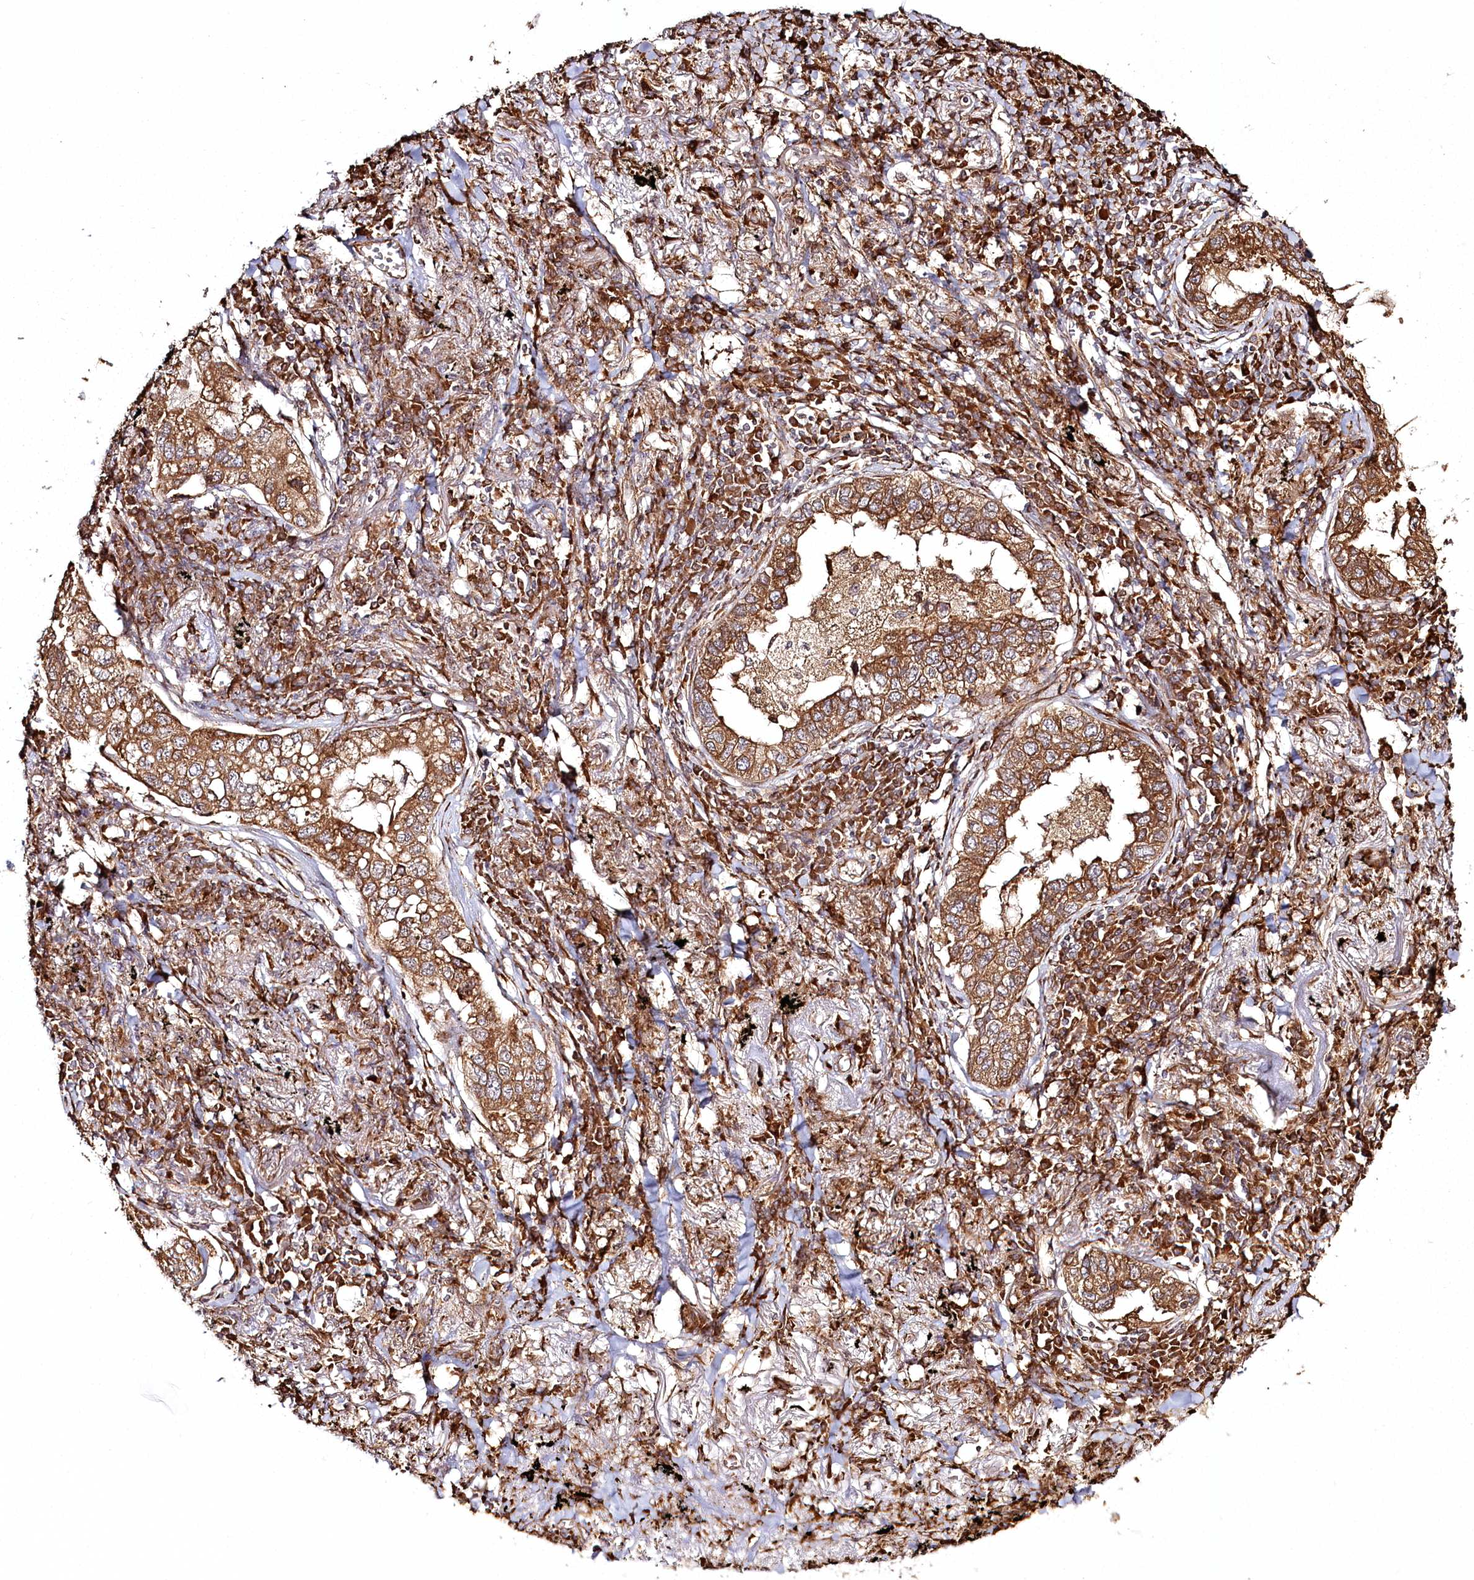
{"staining": {"intensity": "moderate", "quantity": ">75%", "location": "cytoplasmic/membranous"}, "tissue": "lung cancer", "cell_type": "Tumor cells", "image_type": "cancer", "snomed": [{"axis": "morphology", "description": "Adenocarcinoma, NOS"}, {"axis": "topography", "description": "Lung"}], "caption": "Tumor cells exhibit medium levels of moderate cytoplasmic/membranous expression in about >75% of cells in human lung cancer (adenocarcinoma).", "gene": "FAM13A", "patient": {"sex": "male", "age": 65}}